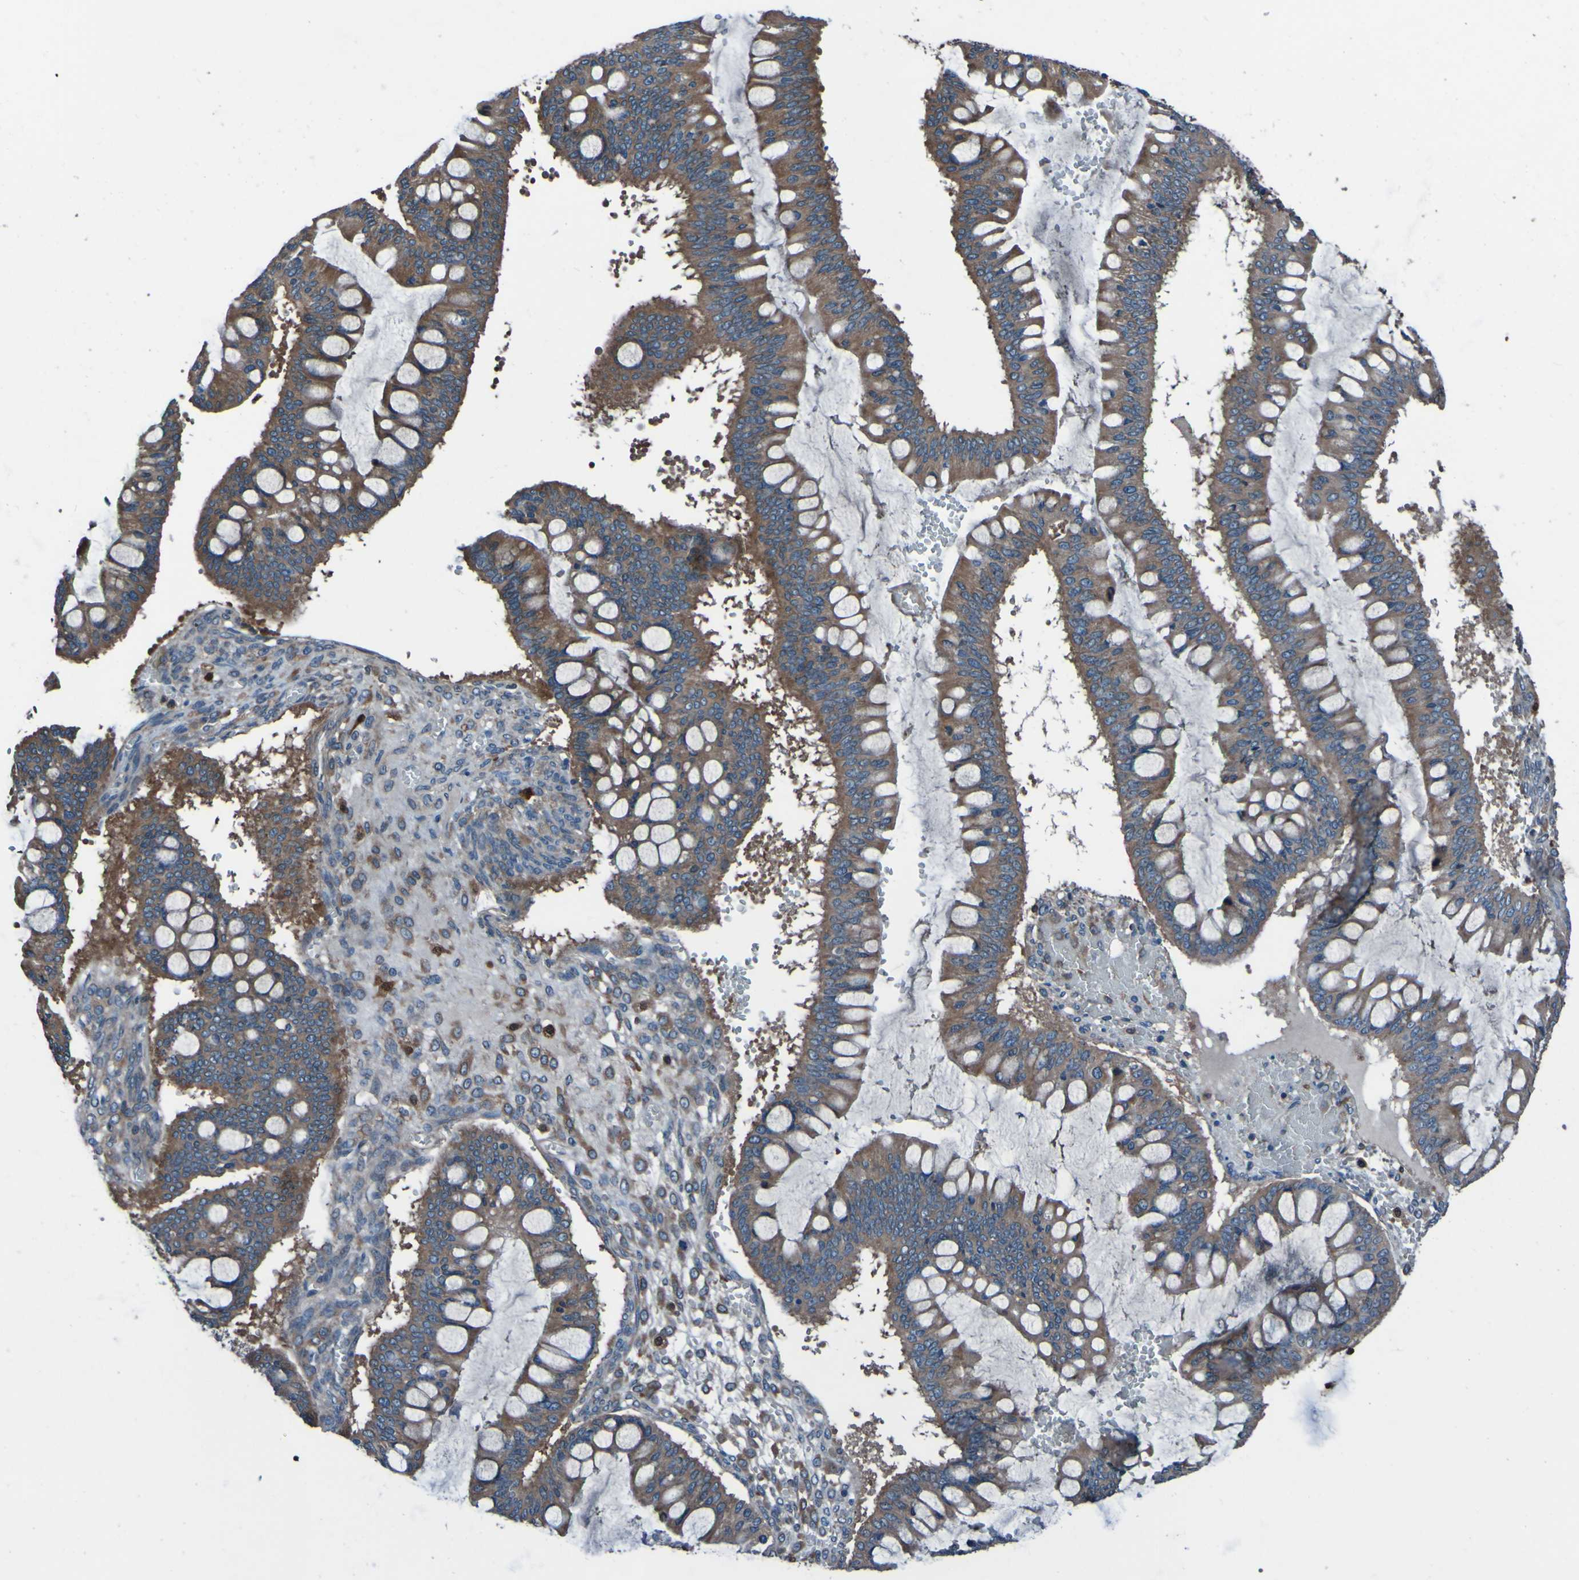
{"staining": {"intensity": "moderate", "quantity": ">75%", "location": "cytoplasmic/membranous"}, "tissue": "ovarian cancer", "cell_type": "Tumor cells", "image_type": "cancer", "snomed": [{"axis": "morphology", "description": "Cystadenocarcinoma, mucinous, NOS"}, {"axis": "topography", "description": "Ovary"}], "caption": "The photomicrograph shows staining of ovarian mucinous cystadenocarcinoma, revealing moderate cytoplasmic/membranous protein expression (brown color) within tumor cells.", "gene": "RAB5B", "patient": {"sex": "female", "age": 73}}